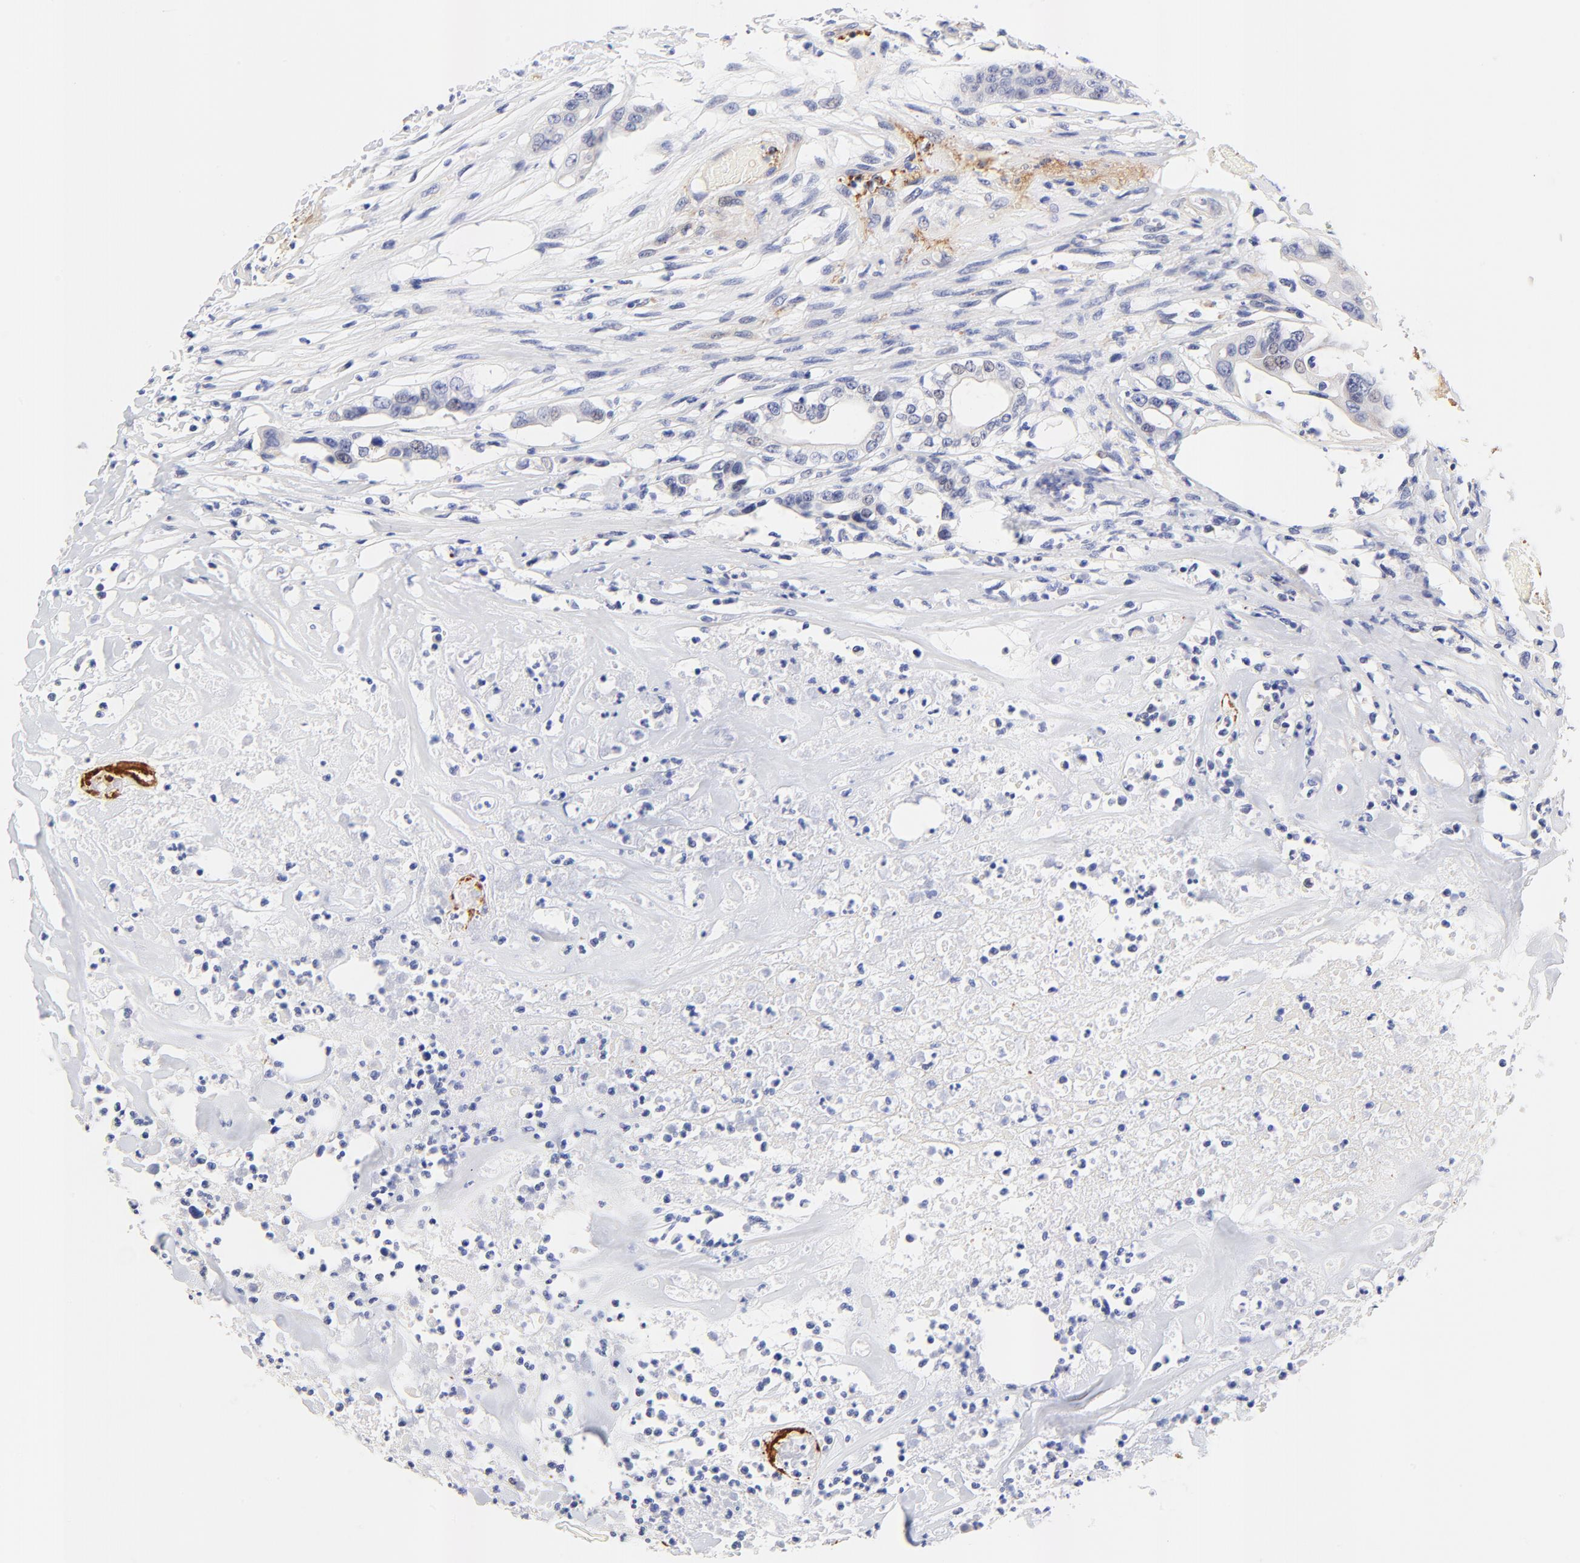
{"staining": {"intensity": "negative", "quantity": "none", "location": "none"}, "tissue": "colorectal cancer", "cell_type": "Tumor cells", "image_type": "cancer", "snomed": [{"axis": "morphology", "description": "Adenocarcinoma, NOS"}, {"axis": "topography", "description": "Colon"}], "caption": "Tumor cells are negative for brown protein staining in colorectal adenocarcinoma. The staining is performed using DAB brown chromogen with nuclei counter-stained in using hematoxylin.", "gene": "FAM117B", "patient": {"sex": "female", "age": 70}}